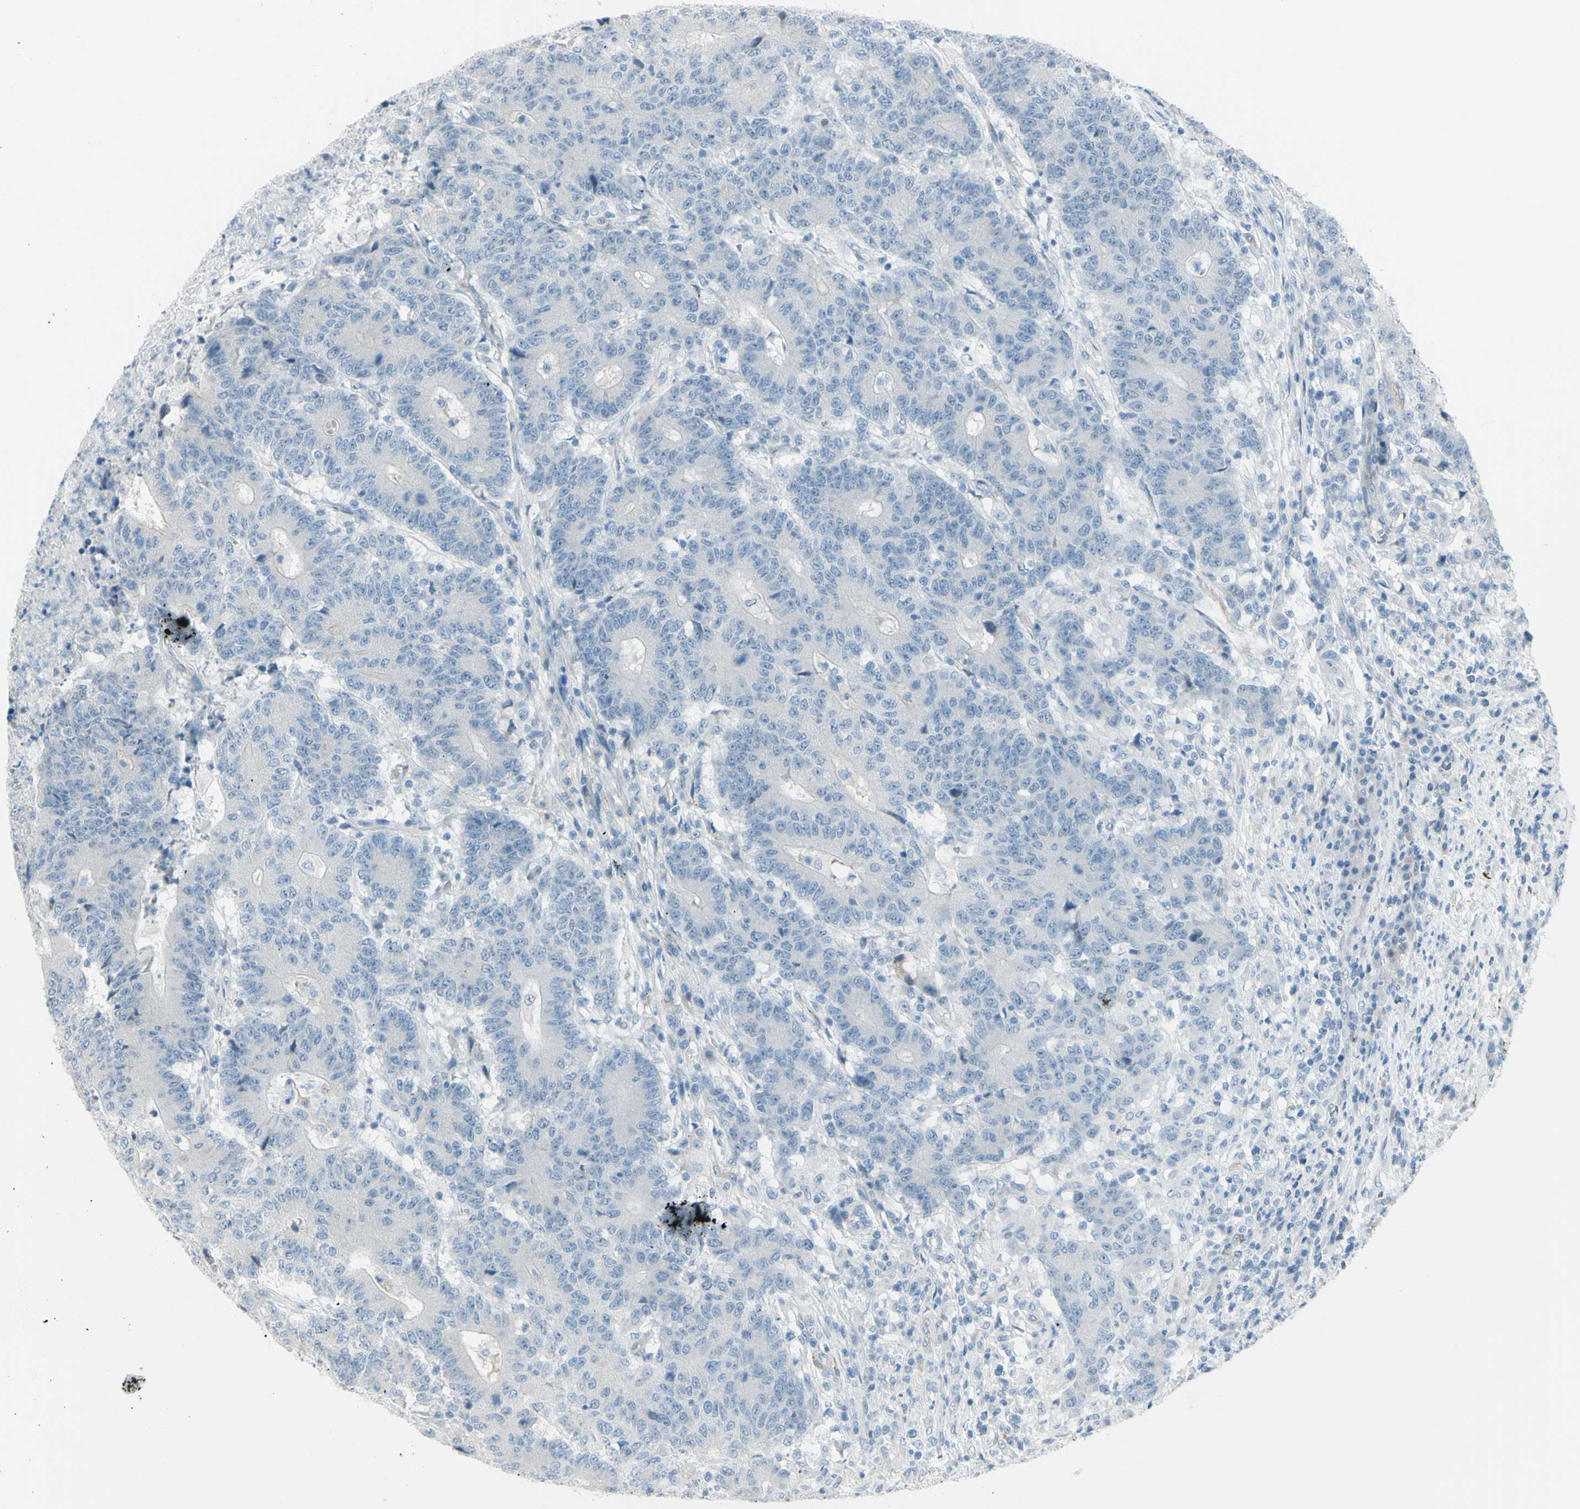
{"staining": {"intensity": "negative", "quantity": "none", "location": "none"}, "tissue": "colorectal cancer", "cell_type": "Tumor cells", "image_type": "cancer", "snomed": [{"axis": "morphology", "description": "Normal tissue, NOS"}, {"axis": "morphology", "description": "Adenocarcinoma, NOS"}, {"axis": "topography", "description": "Colon"}], "caption": "IHC histopathology image of human adenocarcinoma (colorectal) stained for a protein (brown), which demonstrates no expression in tumor cells.", "gene": "GPR34", "patient": {"sex": "female", "age": 75}}